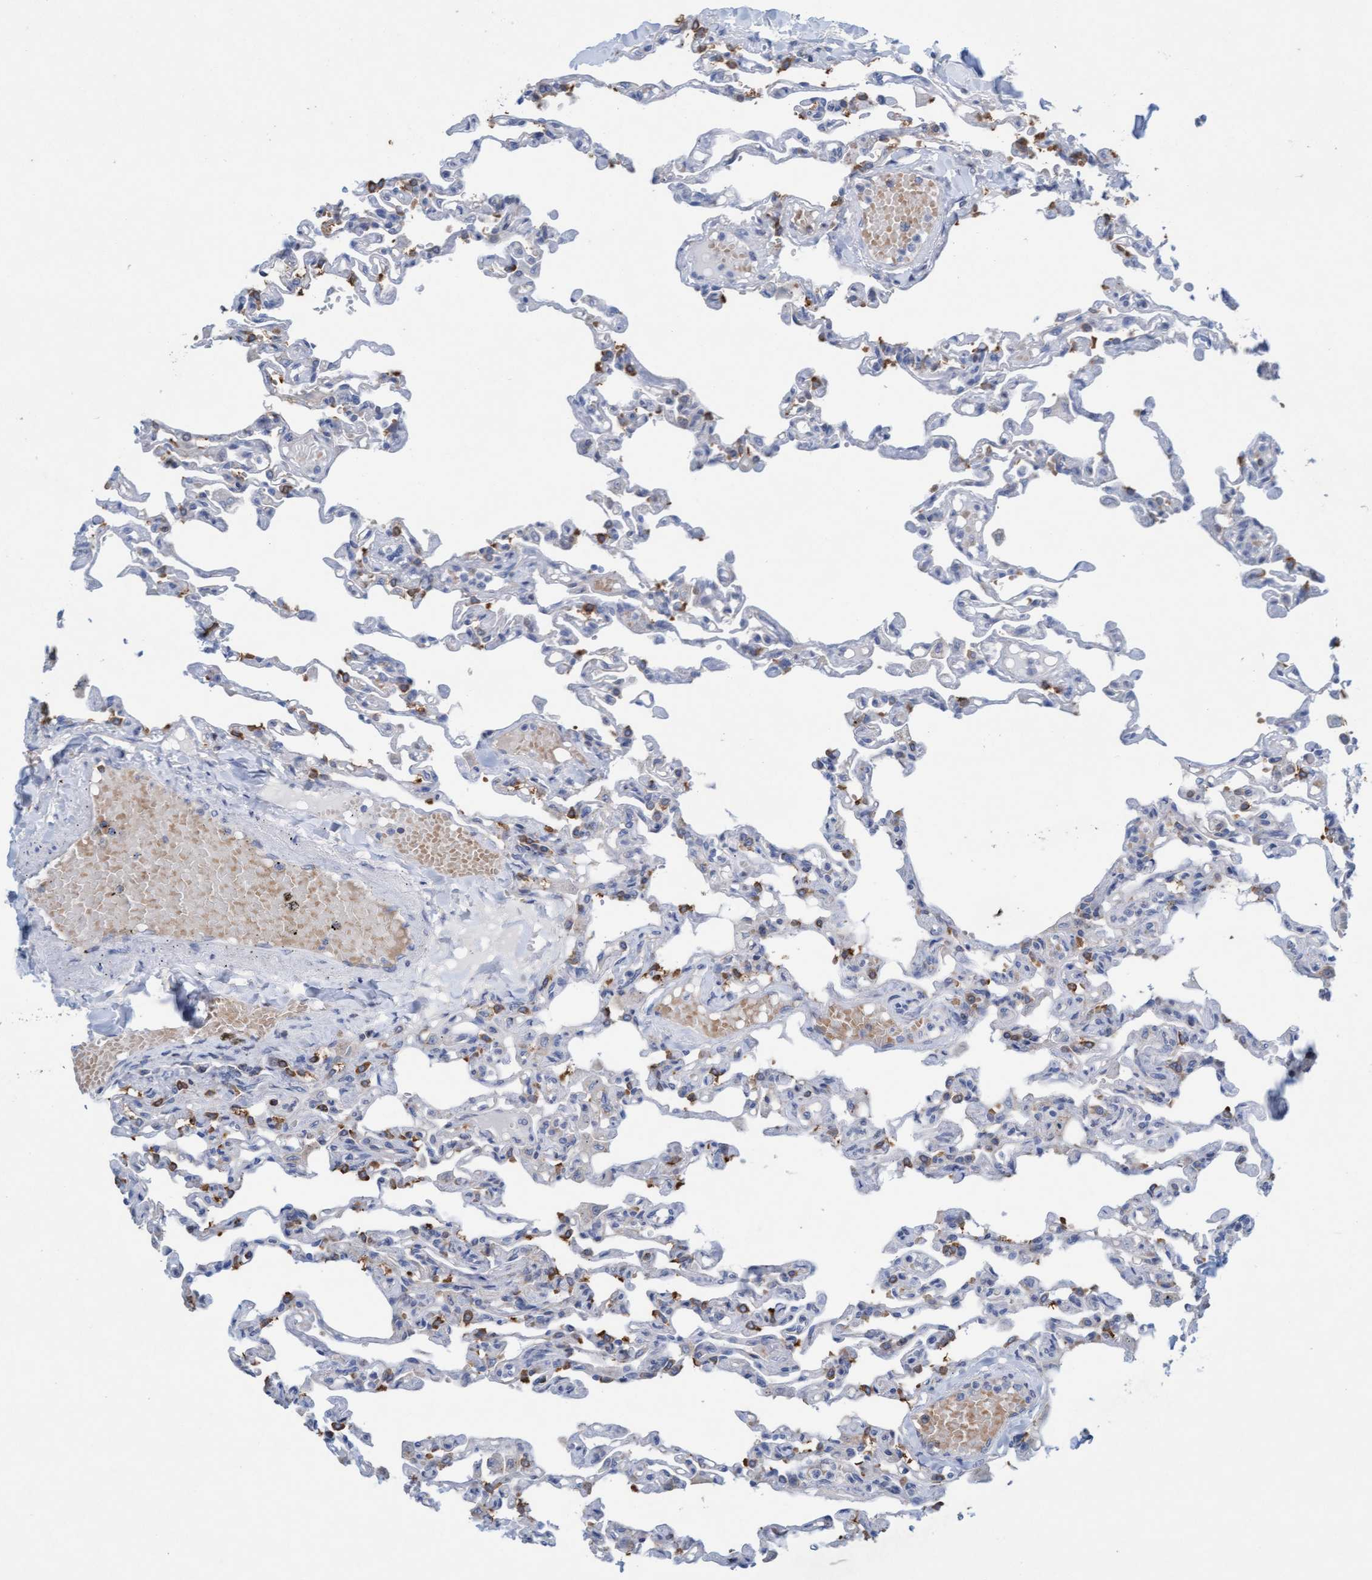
{"staining": {"intensity": "moderate", "quantity": "25%-75%", "location": "cytoplasmic/membranous"}, "tissue": "lung", "cell_type": "Alveolar cells", "image_type": "normal", "snomed": [{"axis": "morphology", "description": "Normal tissue, NOS"}, {"axis": "topography", "description": "Lung"}], "caption": "High-magnification brightfield microscopy of unremarkable lung stained with DAB (3,3'-diaminobenzidine) (brown) and counterstained with hematoxylin (blue). alveolar cells exhibit moderate cytoplasmic/membranous positivity is present in approximately25%-75% of cells.", "gene": "SIGIRR", "patient": {"sex": "male", "age": 21}}